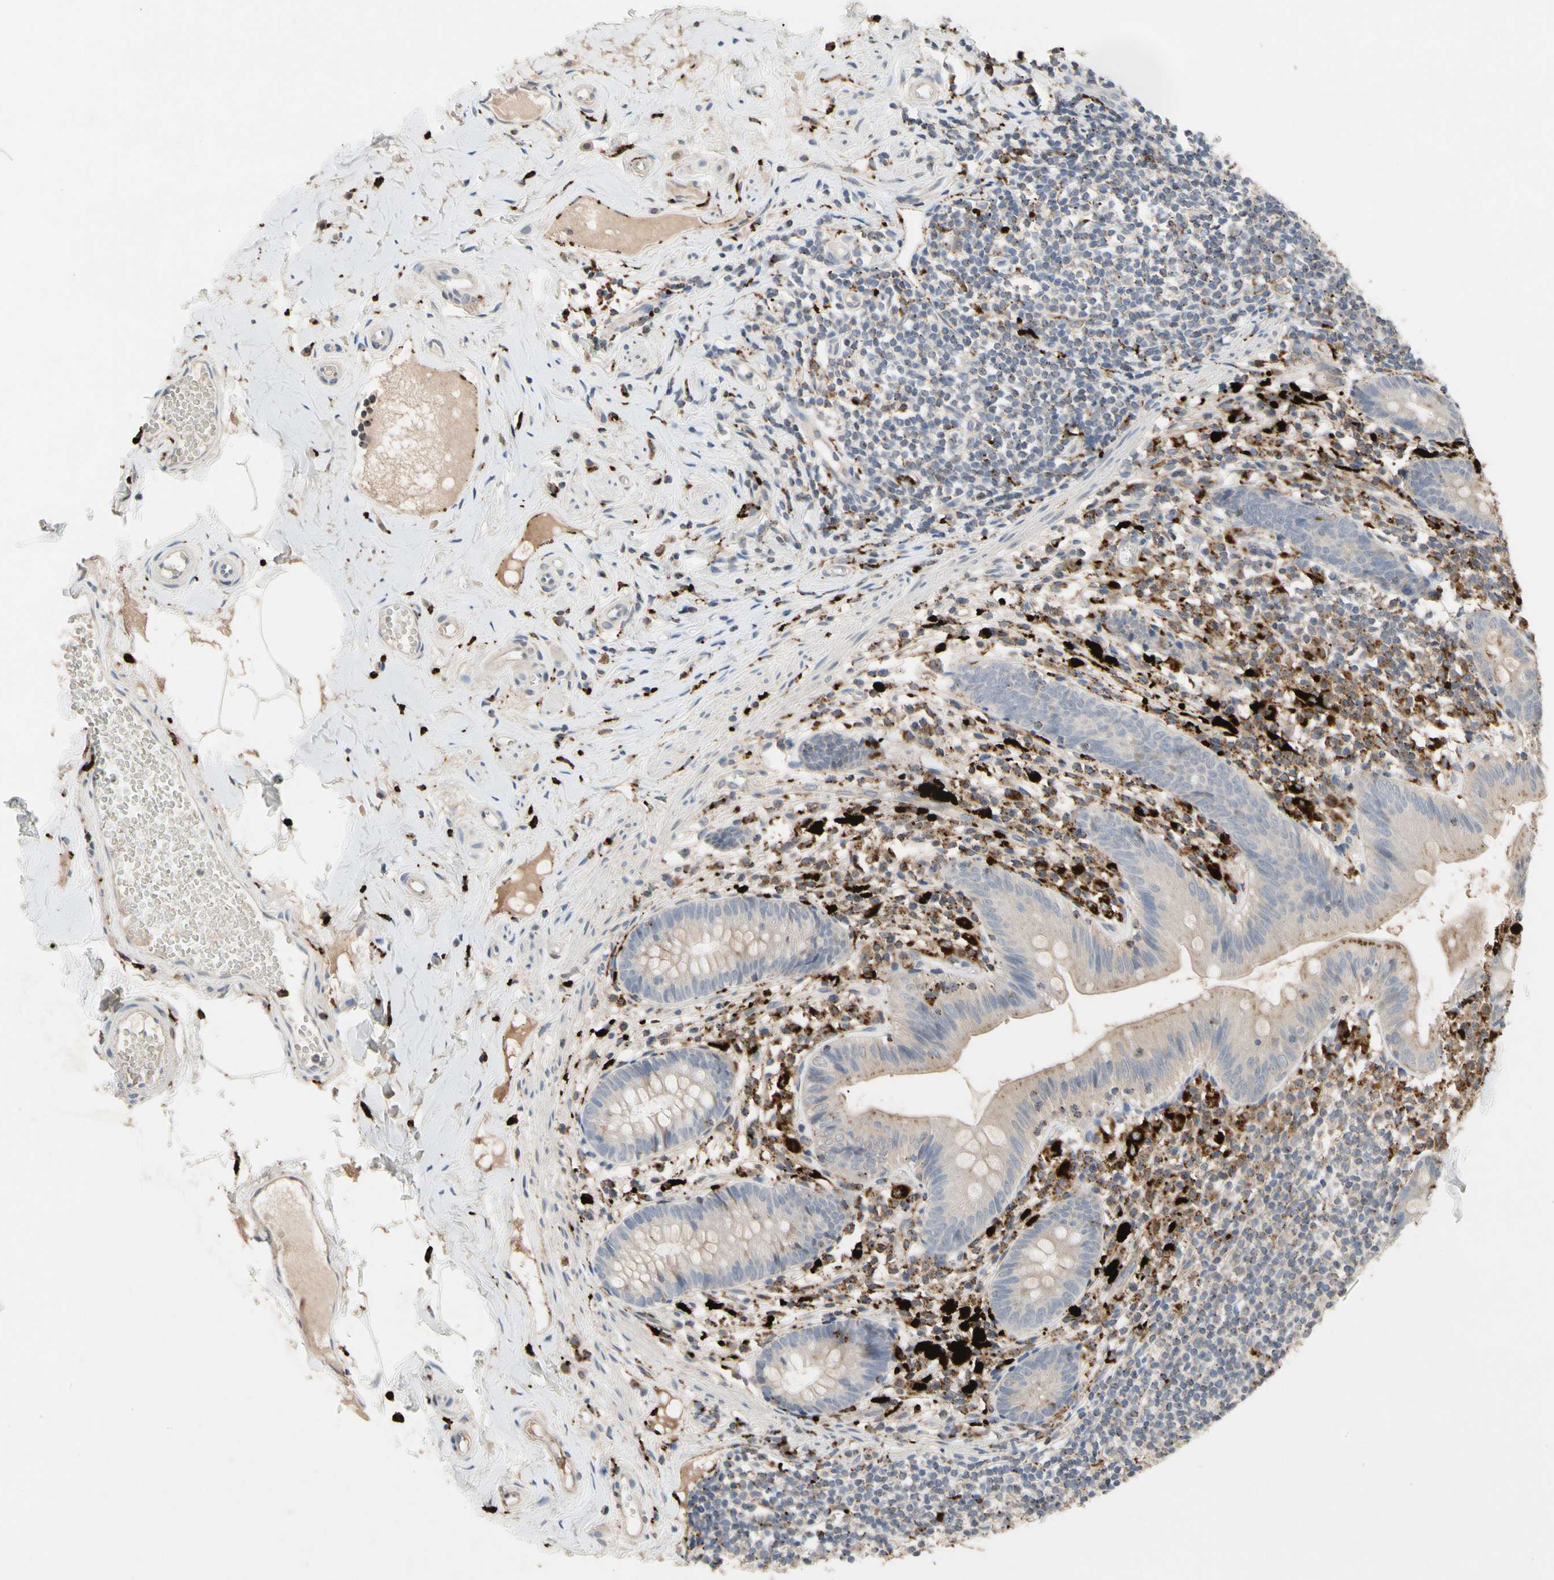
{"staining": {"intensity": "weak", "quantity": "25%-75%", "location": "cytoplasmic/membranous"}, "tissue": "appendix", "cell_type": "Glandular cells", "image_type": "normal", "snomed": [{"axis": "morphology", "description": "Normal tissue, NOS"}, {"axis": "topography", "description": "Appendix"}], "caption": "Immunohistochemistry (IHC) staining of normal appendix, which reveals low levels of weak cytoplasmic/membranous expression in about 25%-75% of glandular cells indicating weak cytoplasmic/membranous protein staining. The staining was performed using DAB (3,3'-diaminobenzidine) (brown) for protein detection and nuclei were counterstained in hematoxylin (blue).", "gene": "ADA2", "patient": {"sex": "male", "age": 52}}